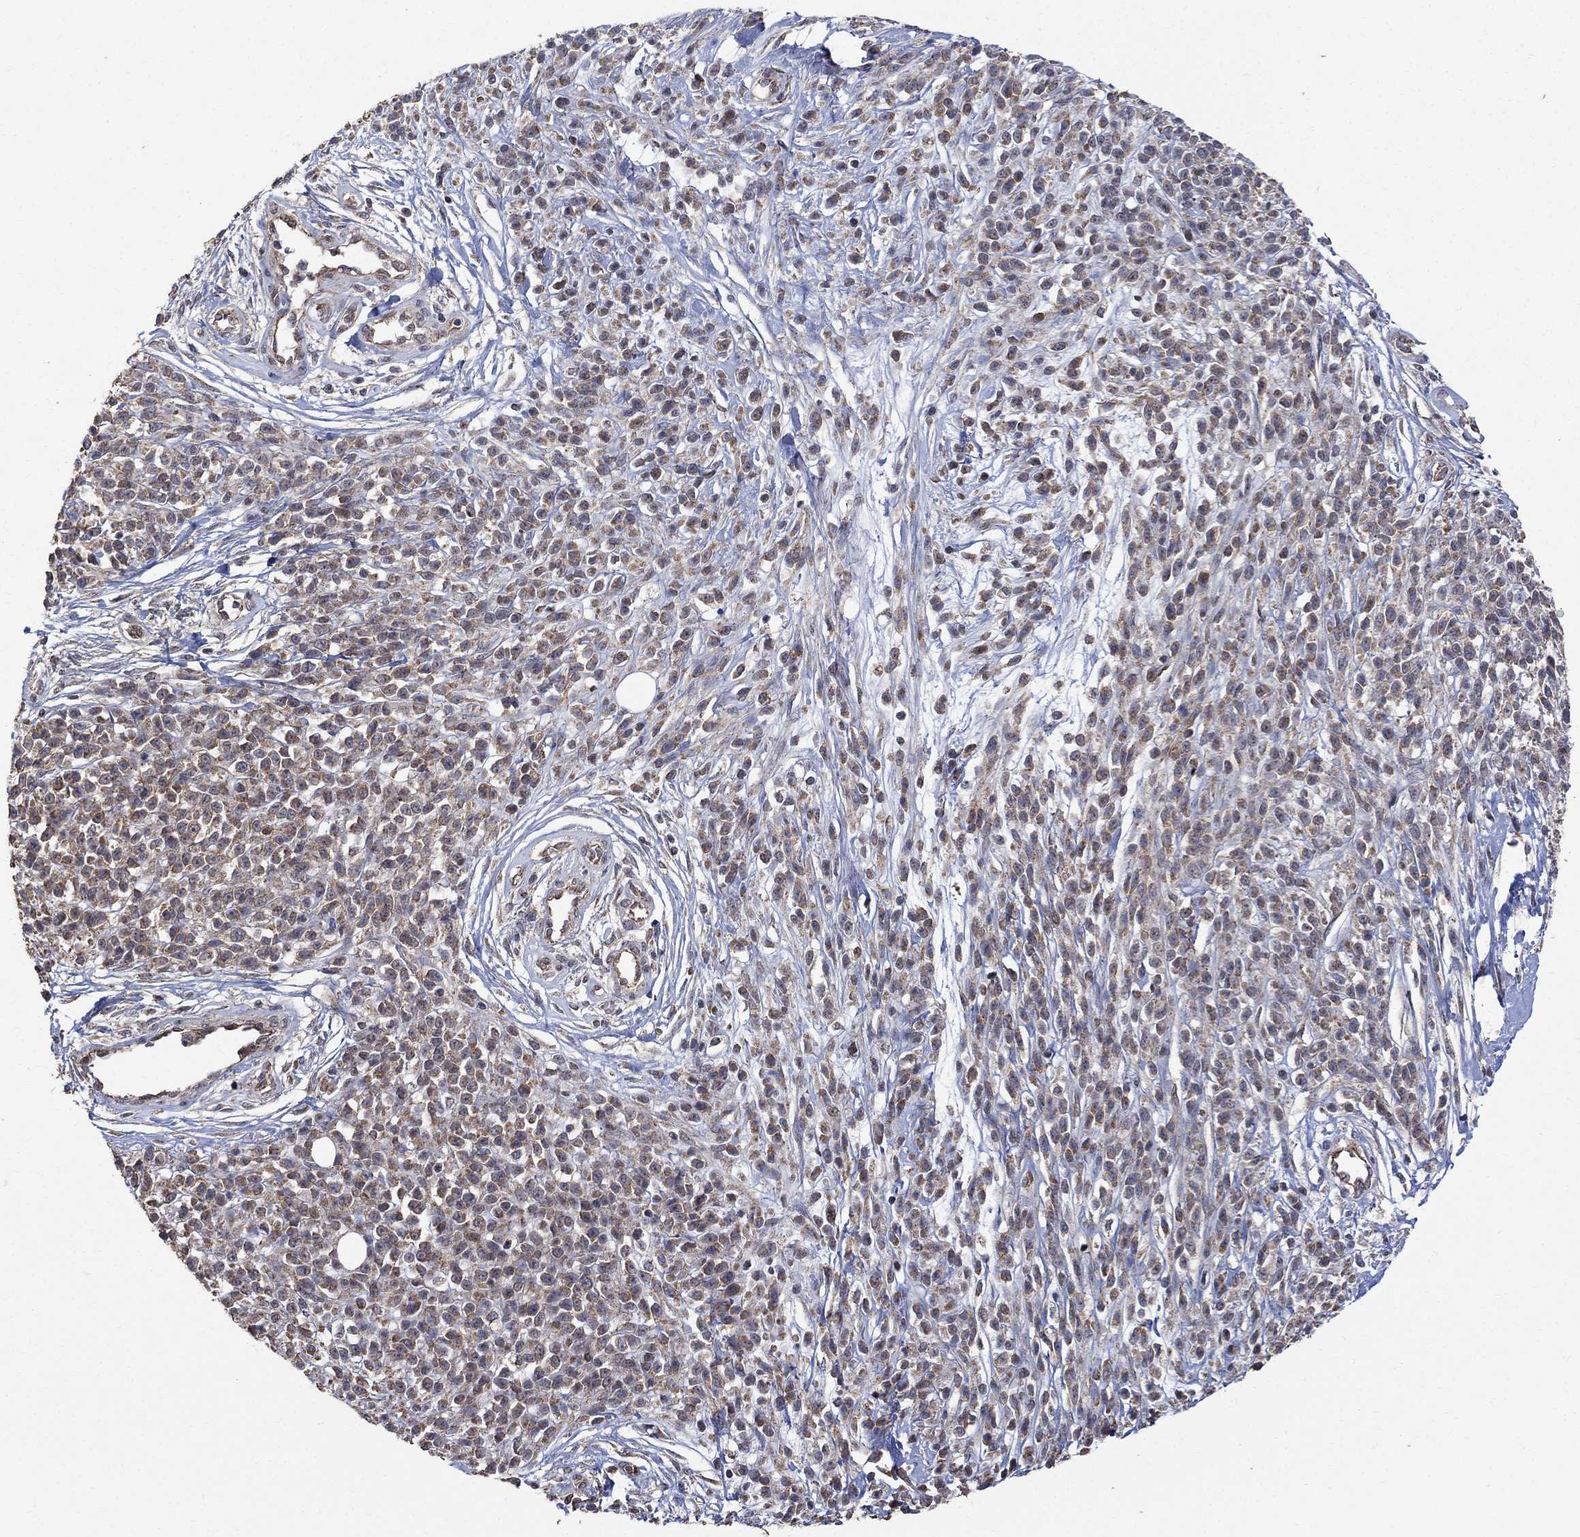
{"staining": {"intensity": "weak", "quantity": "25%-75%", "location": "cytoplasmic/membranous,nuclear"}, "tissue": "melanoma", "cell_type": "Tumor cells", "image_type": "cancer", "snomed": [{"axis": "morphology", "description": "Malignant melanoma, NOS"}, {"axis": "topography", "description": "Skin"}, {"axis": "topography", "description": "Skin of trunk"}], "caption": "Melanoma stained for a protein (brown) exhibits weak cytoplasmic/membranous and nuclear positive expression in about 25%-75% of tumor cells.", "gene": "ANKRA2", "patient": {"sex": "male", "age": 74}}